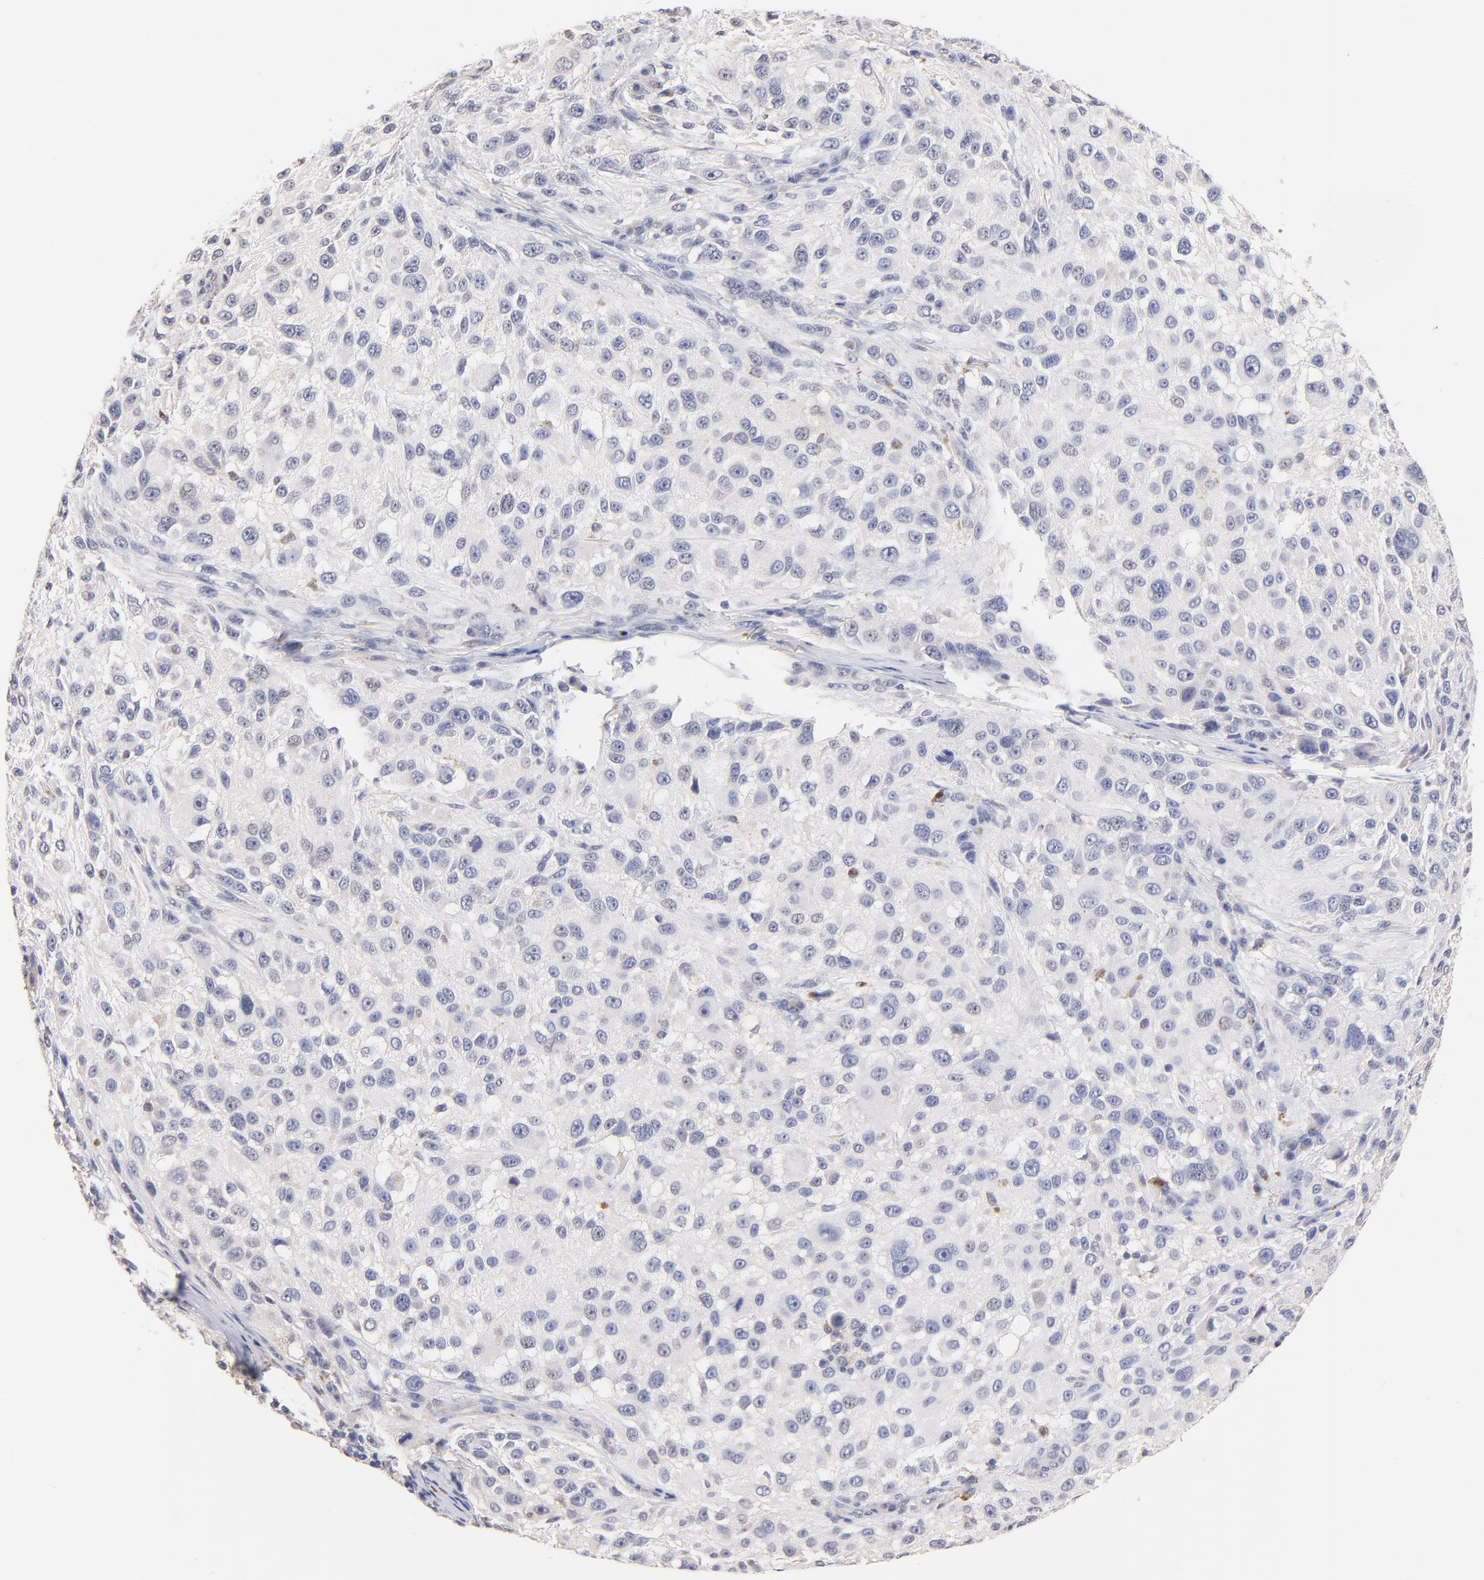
{"staining": {"intensity": "negative", "quantity": "none", "location": "none"}, "tissue": "melanoma", "cell_type": "Tumor cells", "image_type": "cancer", "snomed": [{"axis": "morphology", "description": "Necrosis, NOS"}, {"axis": "morphology", "description": "Malignant melanoma, NOS"}, {"axis": "topography", "description": "Skin"}], "caption": "IHC micrograph of neoplastic tissue: human melanoma stained with DAB demonstrates no significant protein expression in tumor cells. Brightfield microscopy of immunohistochemistry (IHC) stained with DAB (3,3'-diaminobenzidine) (brown) and hematoxylin (blue), captured at high magnification.", "gene": "RIBC2", "patient": {"sex": "female", "age": 87}}